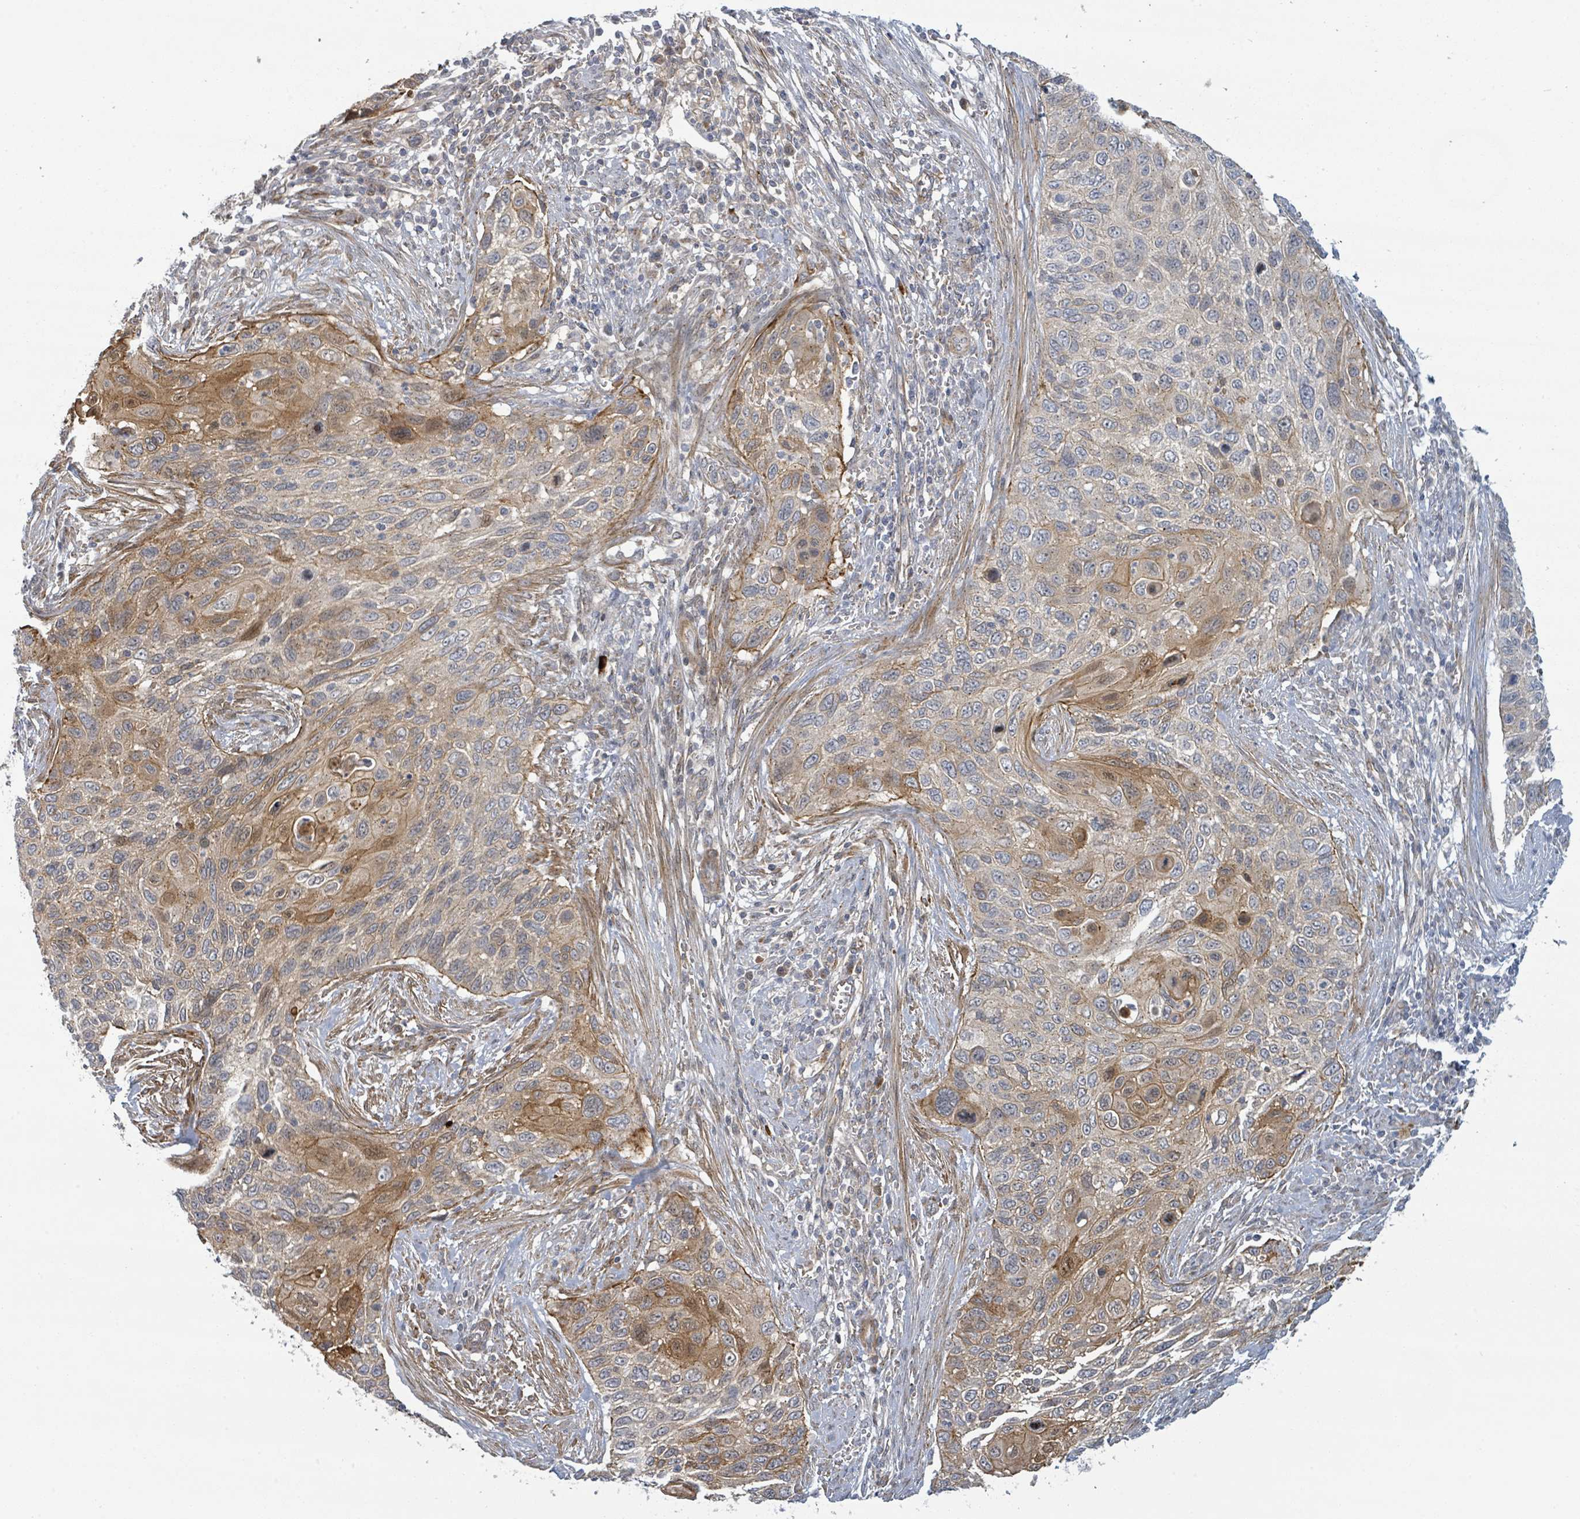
{"staining": {"intensity": "moderate", "quantity": "25%-75%", "location": "cytoplasmic/membranous"}, "tissue": "cervical cancer", "cell_type": "Tumor cells", "image_type": "cancer", "snomed": [{"axis": "morphology", "description": "Squamous cell carcinoma, NOS"}, {"axis": "topography", "description": "Cervix"}], "caption": "Protein expression analysis of human cervical squamous cell carcinoma reveals moderate cytoplasmic/membranous expression in approximately 25%-75% of tumor cells. (Stains: DAB in brown, nuclei in blue, Microscopy: brightfield microscopy at high magnification).", "gene": "COL5A3", "patient": {"sex": "female", "age": 70}}